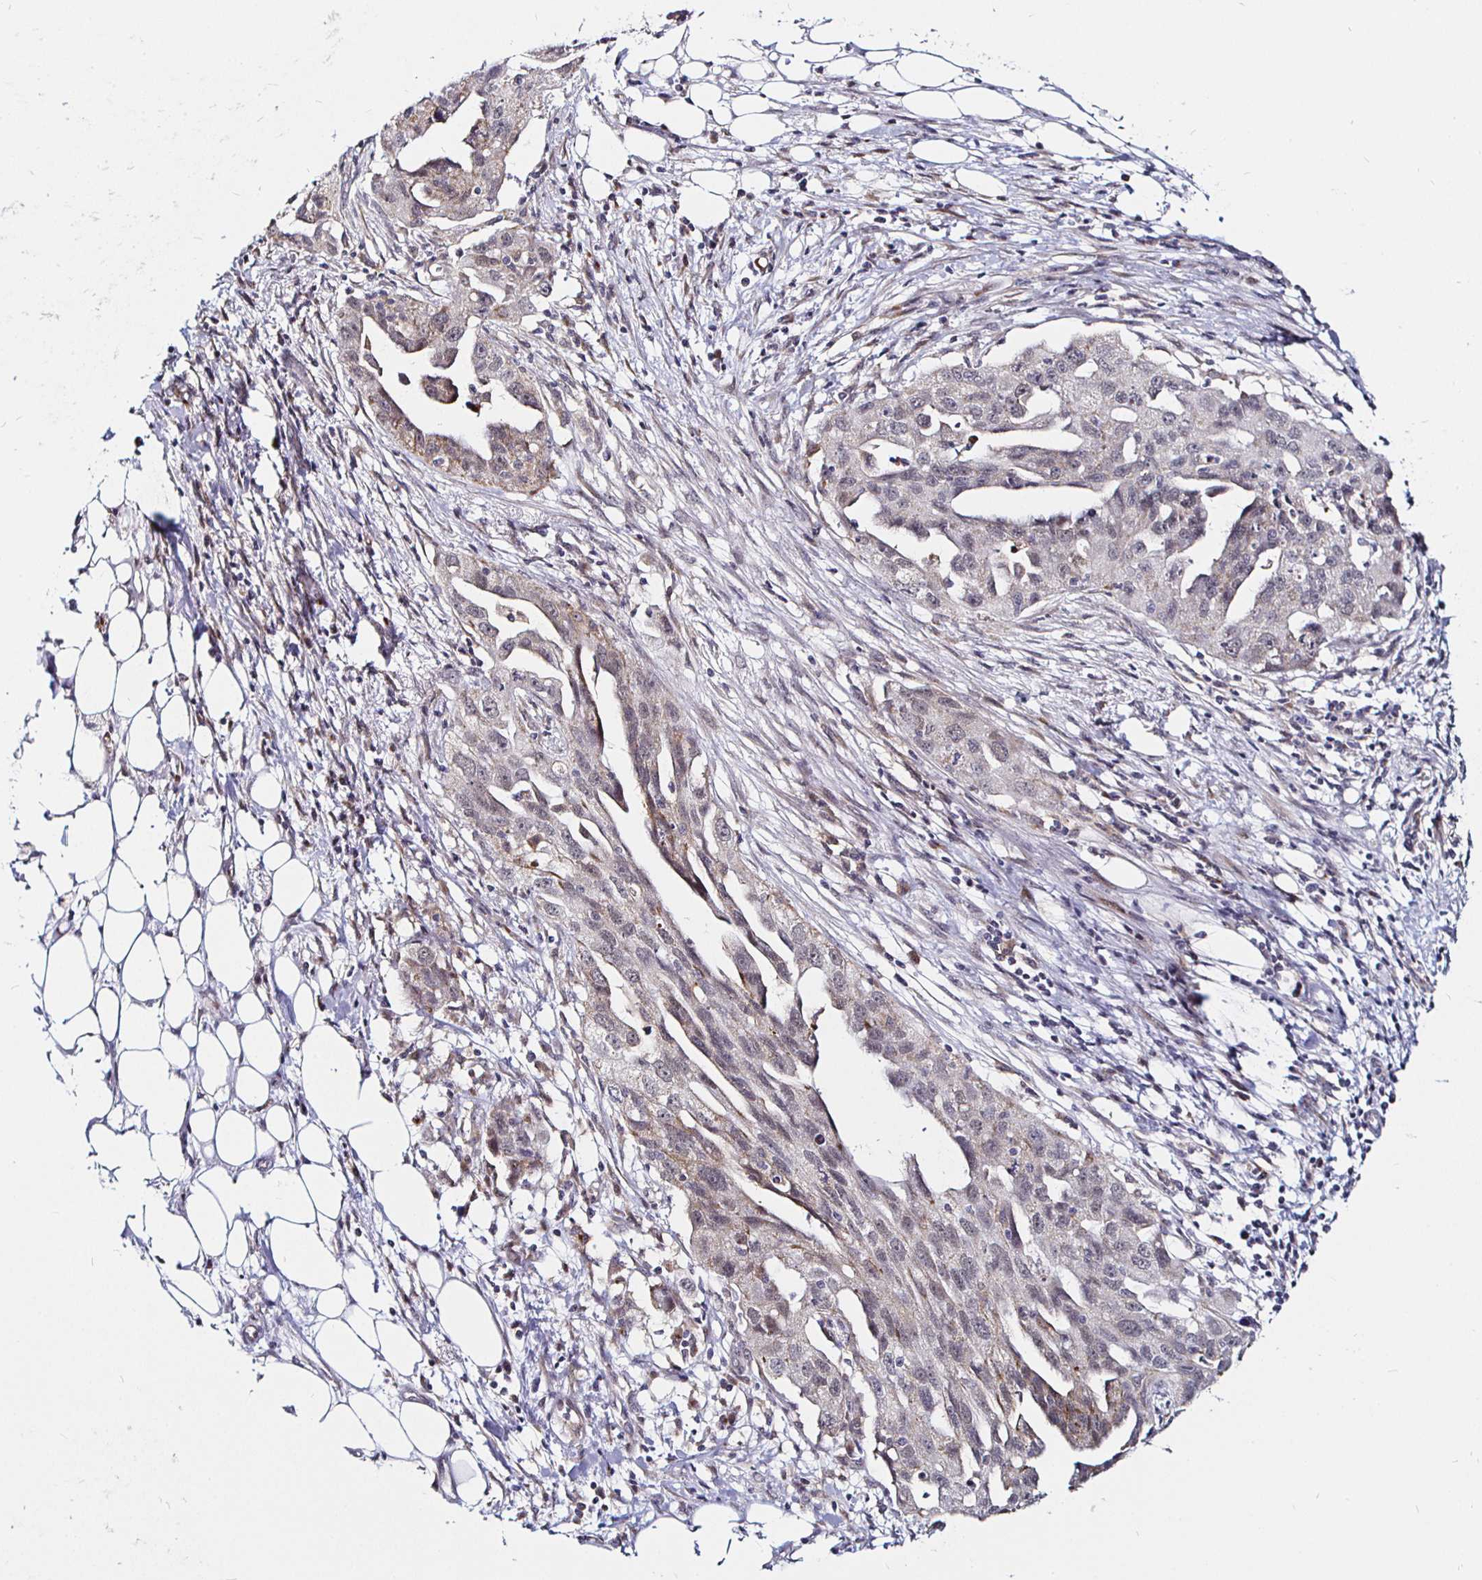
{"staining": {"intensity": "weak", "quantity": "<25%", "location": "cytoplasmic/membranous"}, "tissue": "ovarian cancer", "cell_type": "Tumor cells", "image_type": "cancer", "snomed": [{"axis": "morphology", "description": "Carcinoma, endometroid"}, {"axis": "morphology", "description": "Cystadenocarcinoma, serous, NOS"}, {"axis": "topography", "description": "Ovary"}], "caption": "Micrograph shows no significant protein staining in tumor cells of ovarian endometroid carcinoma. The staining was performed using DAB to visualize the protein expression in brown, while the nuclei were stained in blue with hematoxylin (Magnification: 20x).", "gene": "ATG3", "patient": {"sex": "female", "age": 45}}